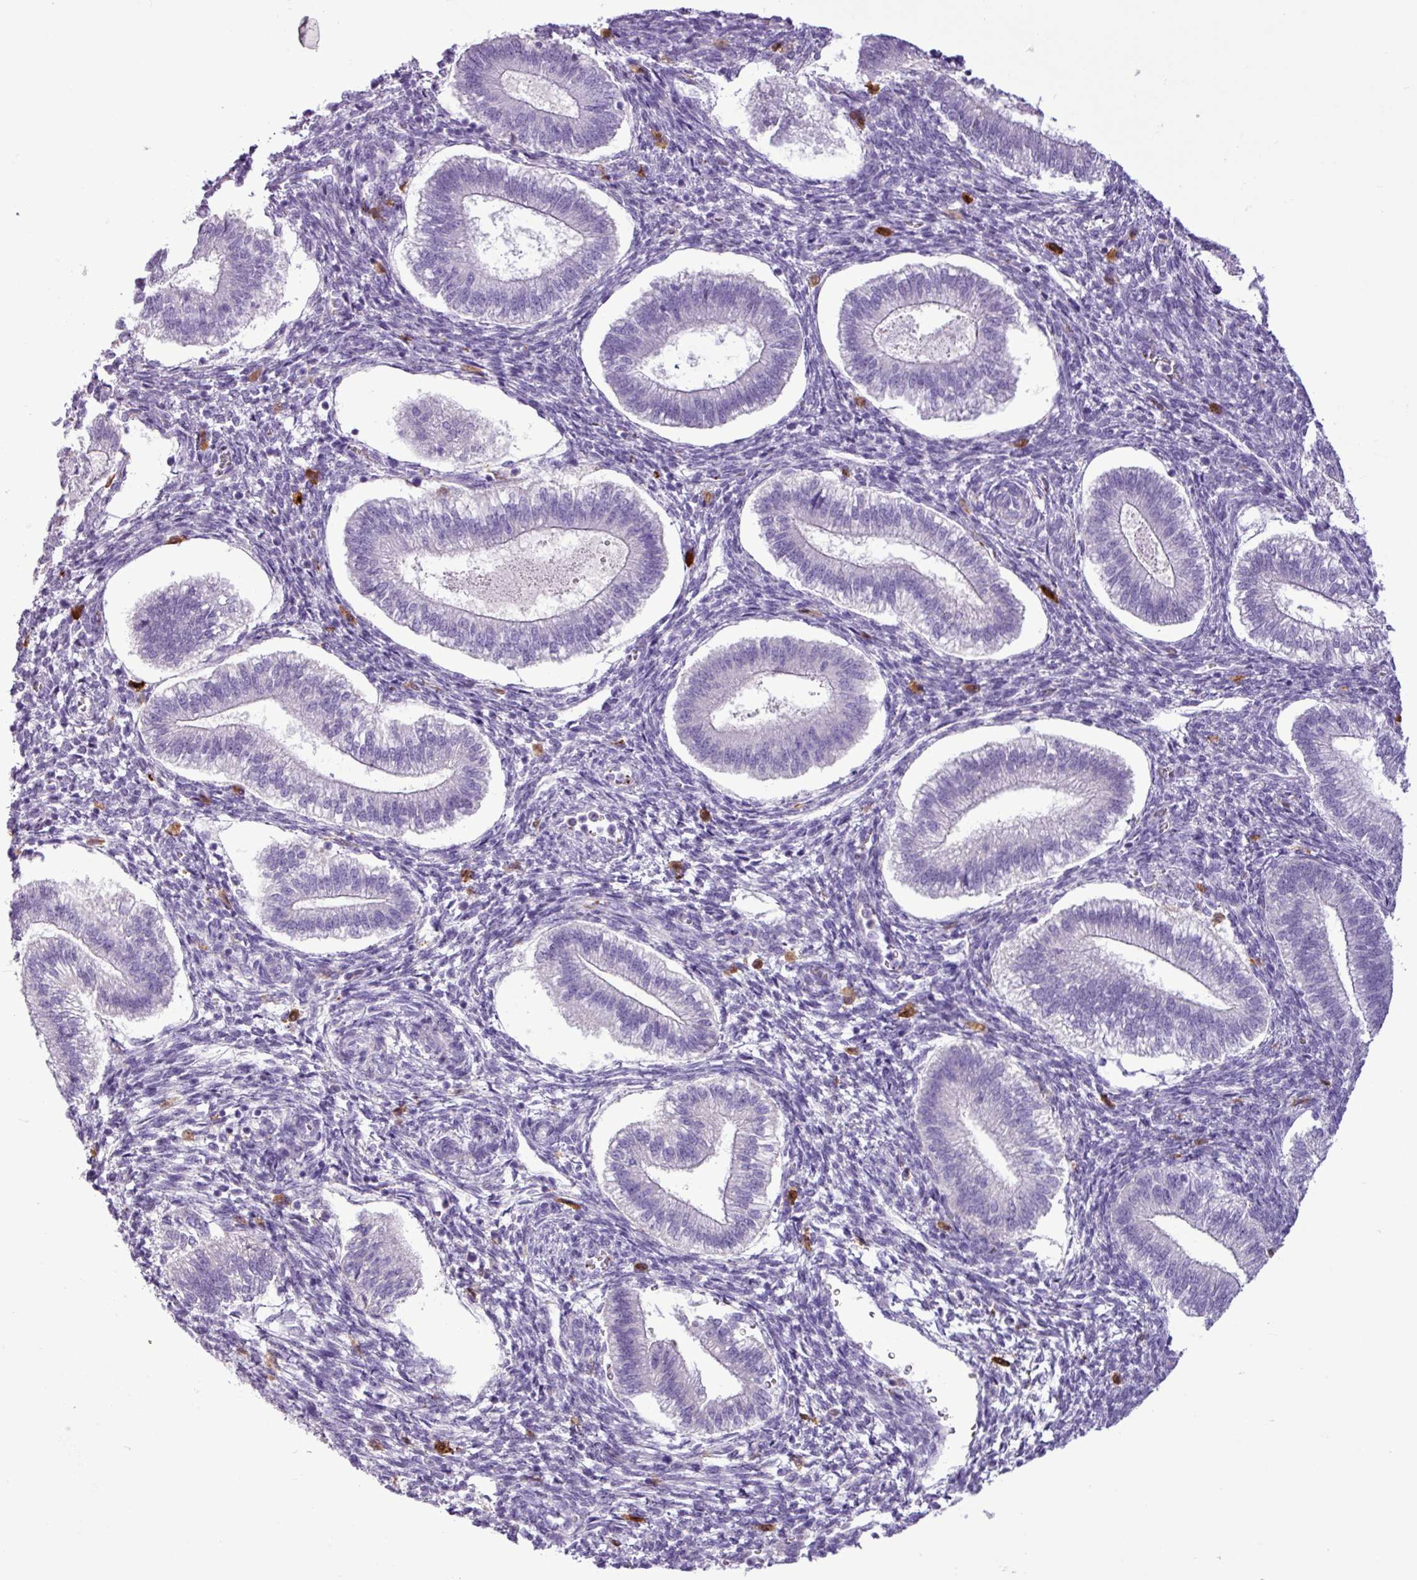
{"staining": {"intensity": "negative", "quantity": "none", "location": "none"}, "tissue": "endometrium", "cell_type": "Cells in endometrial stroma", "image_type": "normal", "snomed": [{"axis": "morphology", "description": "Normal tissue, NOS"}, {"axis": "topography", "description": "Endometrium"}], "caption": "Immunohistochemistry micrograph of benign endometrium: human endometrium stained with DAB shows no significant protein staining in cells in endometrial stroma. (Stains: DAB immunohistochemistry with hematoxylin counter stain, Microscopy: brightfield microscopy at high magnification).", "gene": "TMEM200C", "patient": {"sex": "female", "age": 25}}